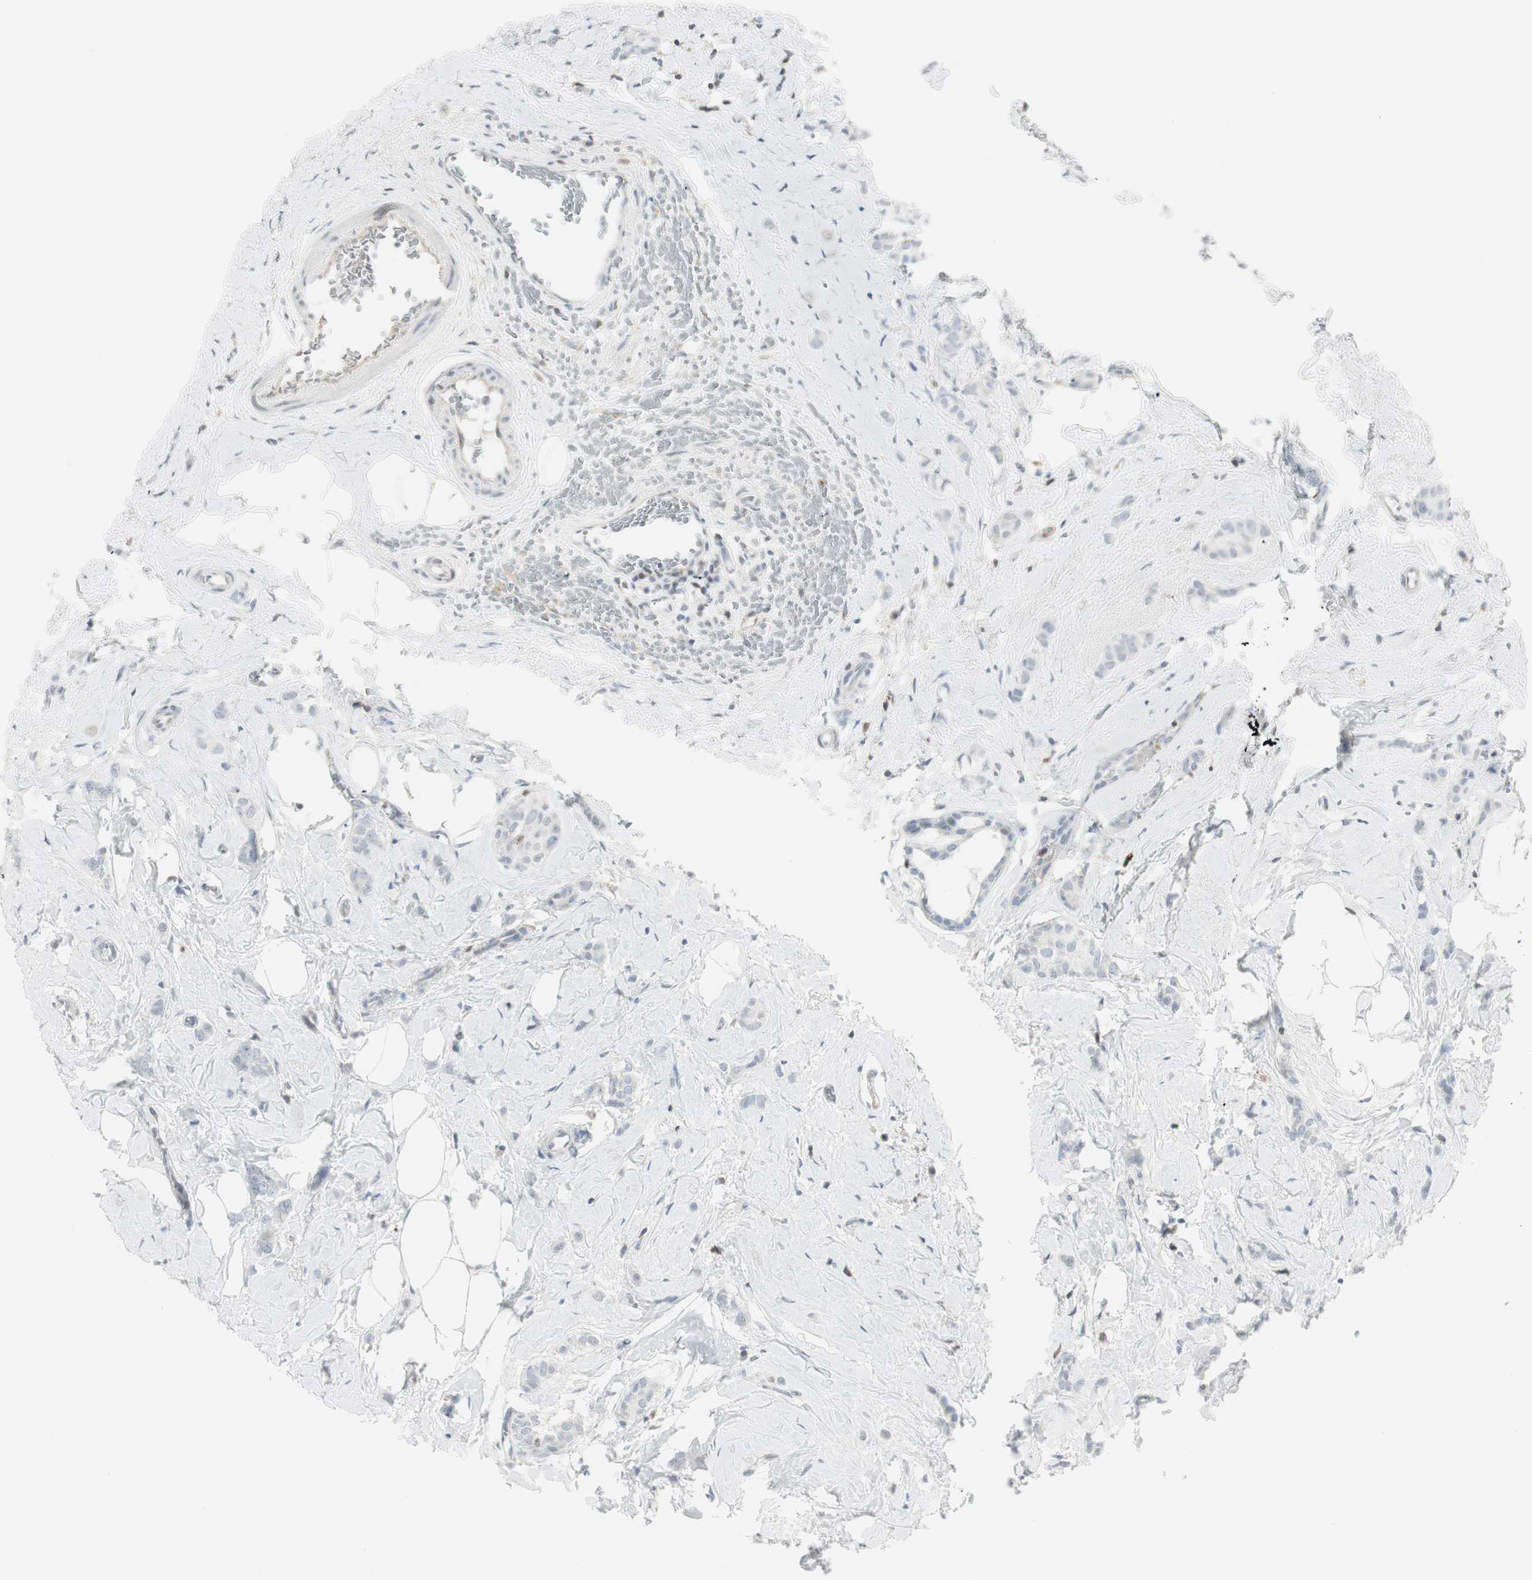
{"staining": {"intensity": "negative", "quantity": "none", "location": "none"}, "tissue": "breast cancer", "cell_type": "Tumor cells", "image_type": "cancer", "snomed": [{"axis": "morphology", "description": "Lobular carcinoma"}, {"axis": "topography", "description": "Breast"}], "caption": "The IHC histopathology image has no significant positivity in tumor cells of breast cancer (lobular carcinoma) tissue.", "gene": "MAP4K4", "patient": {"sex": "female", "age": 60}}